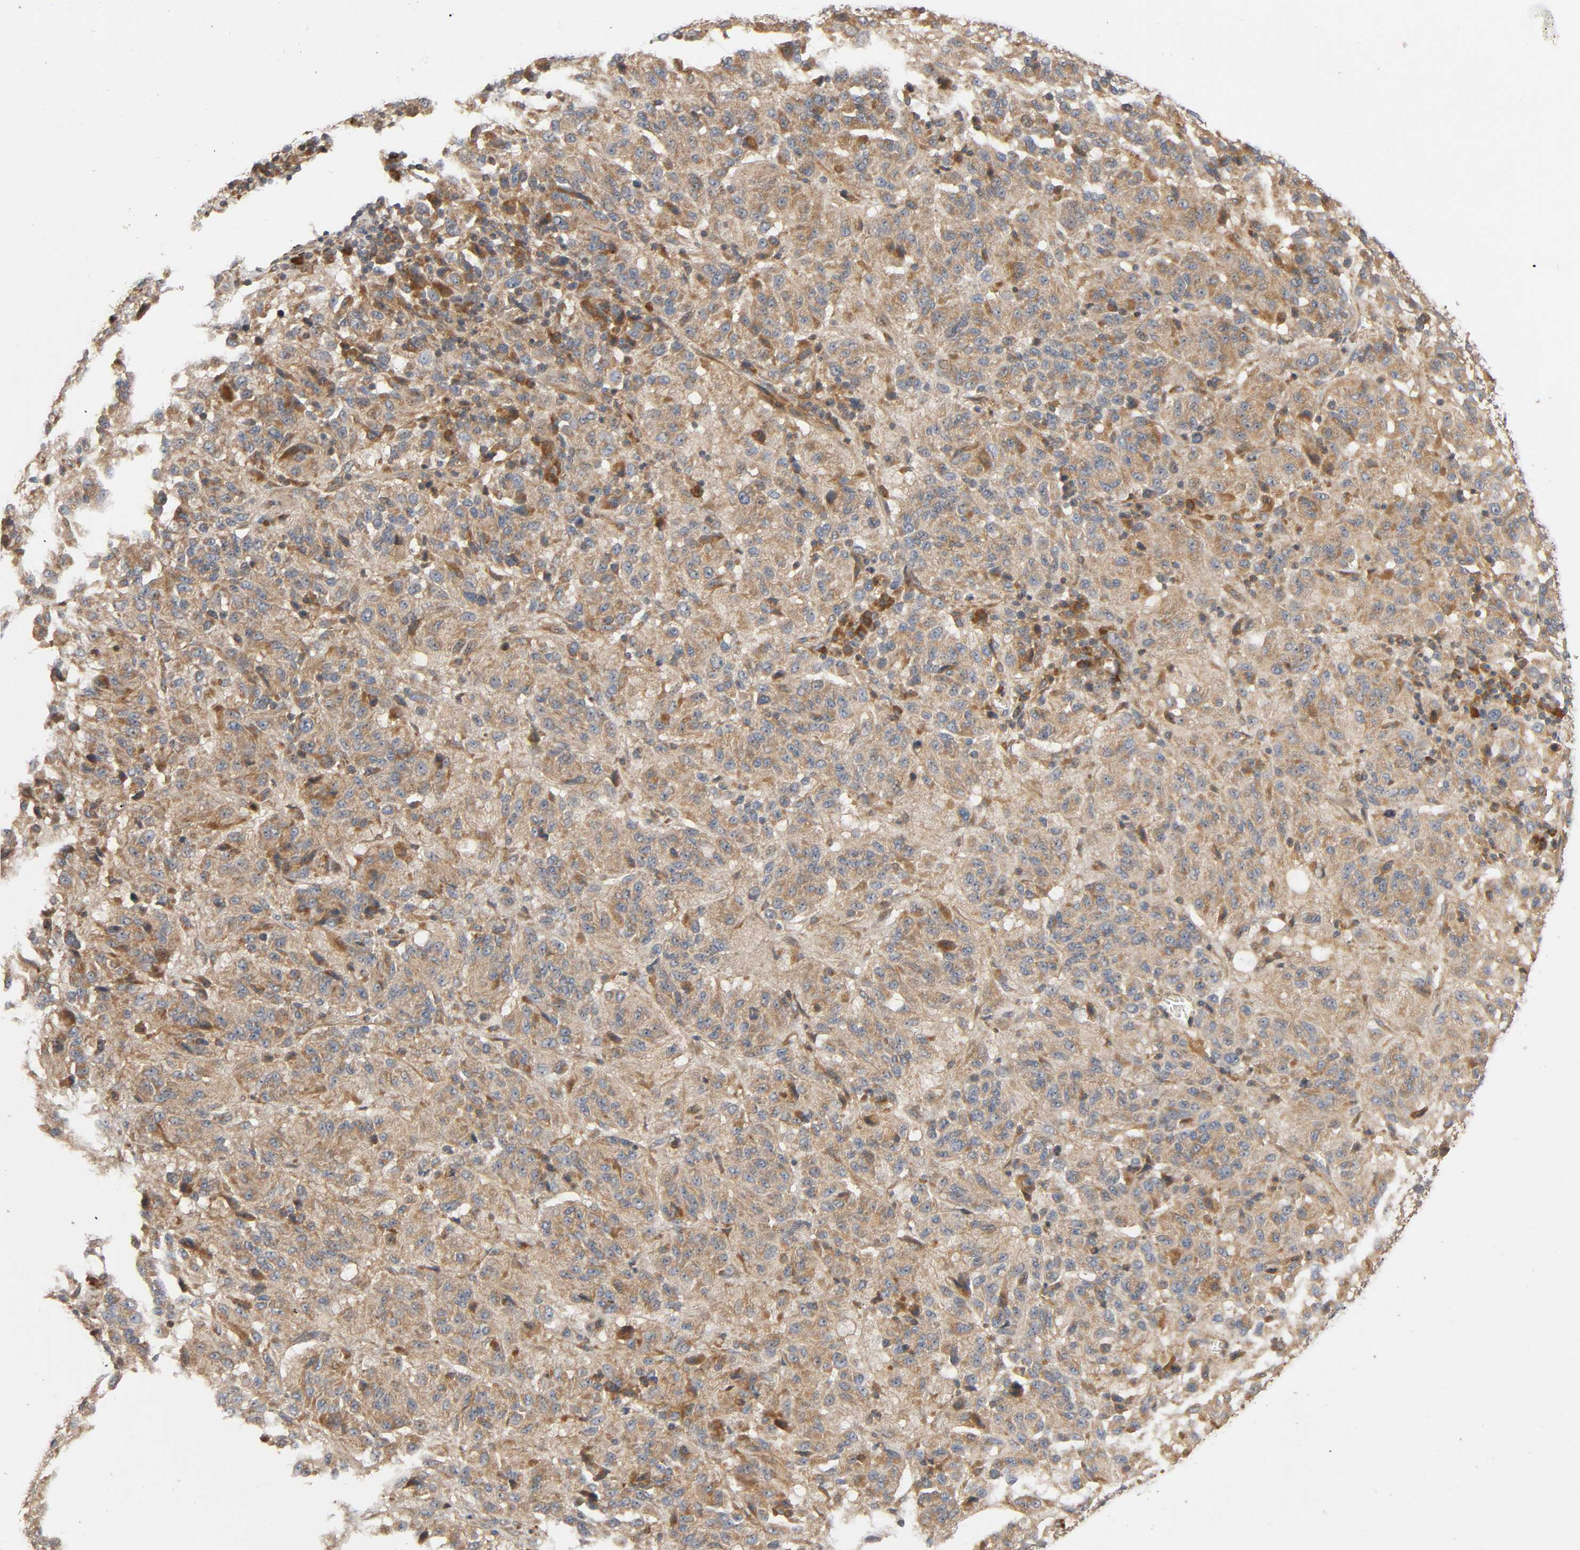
{"staining": {"intensity": "moderate", "quantity": "25%-75%", "location": "cytoplasmic/membranous"}, "tissue": "melanoma", "cell_type": "Tumor cells", "image_type": "cancer", "snomed": [{"axis": "morphology", "description": "Malignant melanoma, Metastatic site"}, {"axis": "topography", "description": "Lung"}], "caption": "This histopathology image shows immunohistochemistry (IHC) staining of melanoma, with medium moderate cytoplasmic/membranous expression in about 25%-75% of tumor cells.", "gene": "SGSM1", "patient": {"sex": "male", "age": 64}}